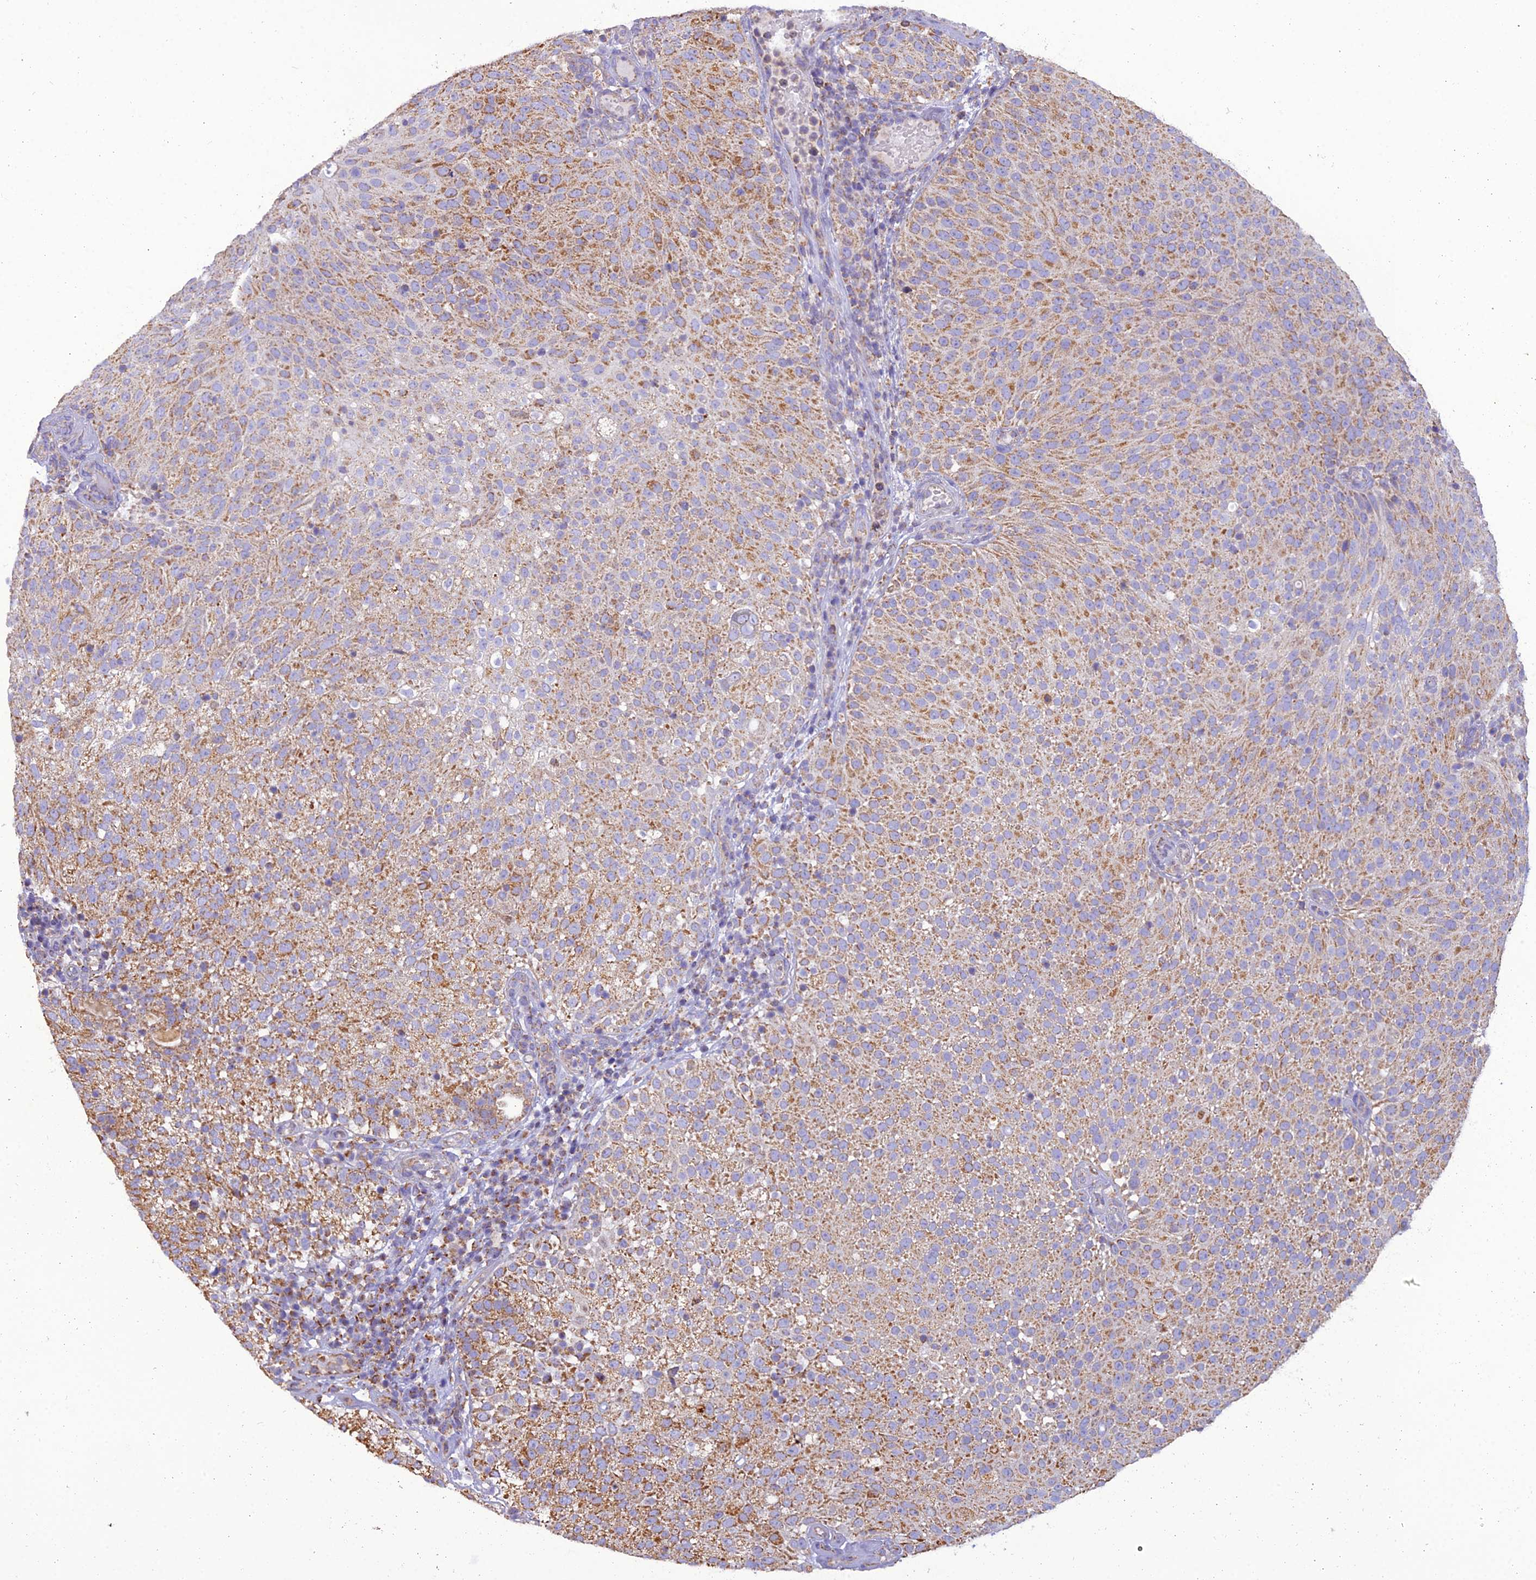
{"staining": {"intensity": "moderate", "quantity": ">75%", "location": "cytoplasmic/membranous"}, "tissue": "urothelial cancer", "cell_type": "Tumor cells", "image_type": "cancer", "snomed": [{"axis": "morphology", "description": "Urothelial carcinoma, Low grade"}, {"axis": "topography", "description": "Urinary bladder"}], "caption": "Moderate cytoplasmic/membranous staining for a protein is appreciated in approximately >75% of tumor cells of urothelial cancer using IHC.", "gene": "GPD1", "patient": {"sex": "male", "age": 78}}